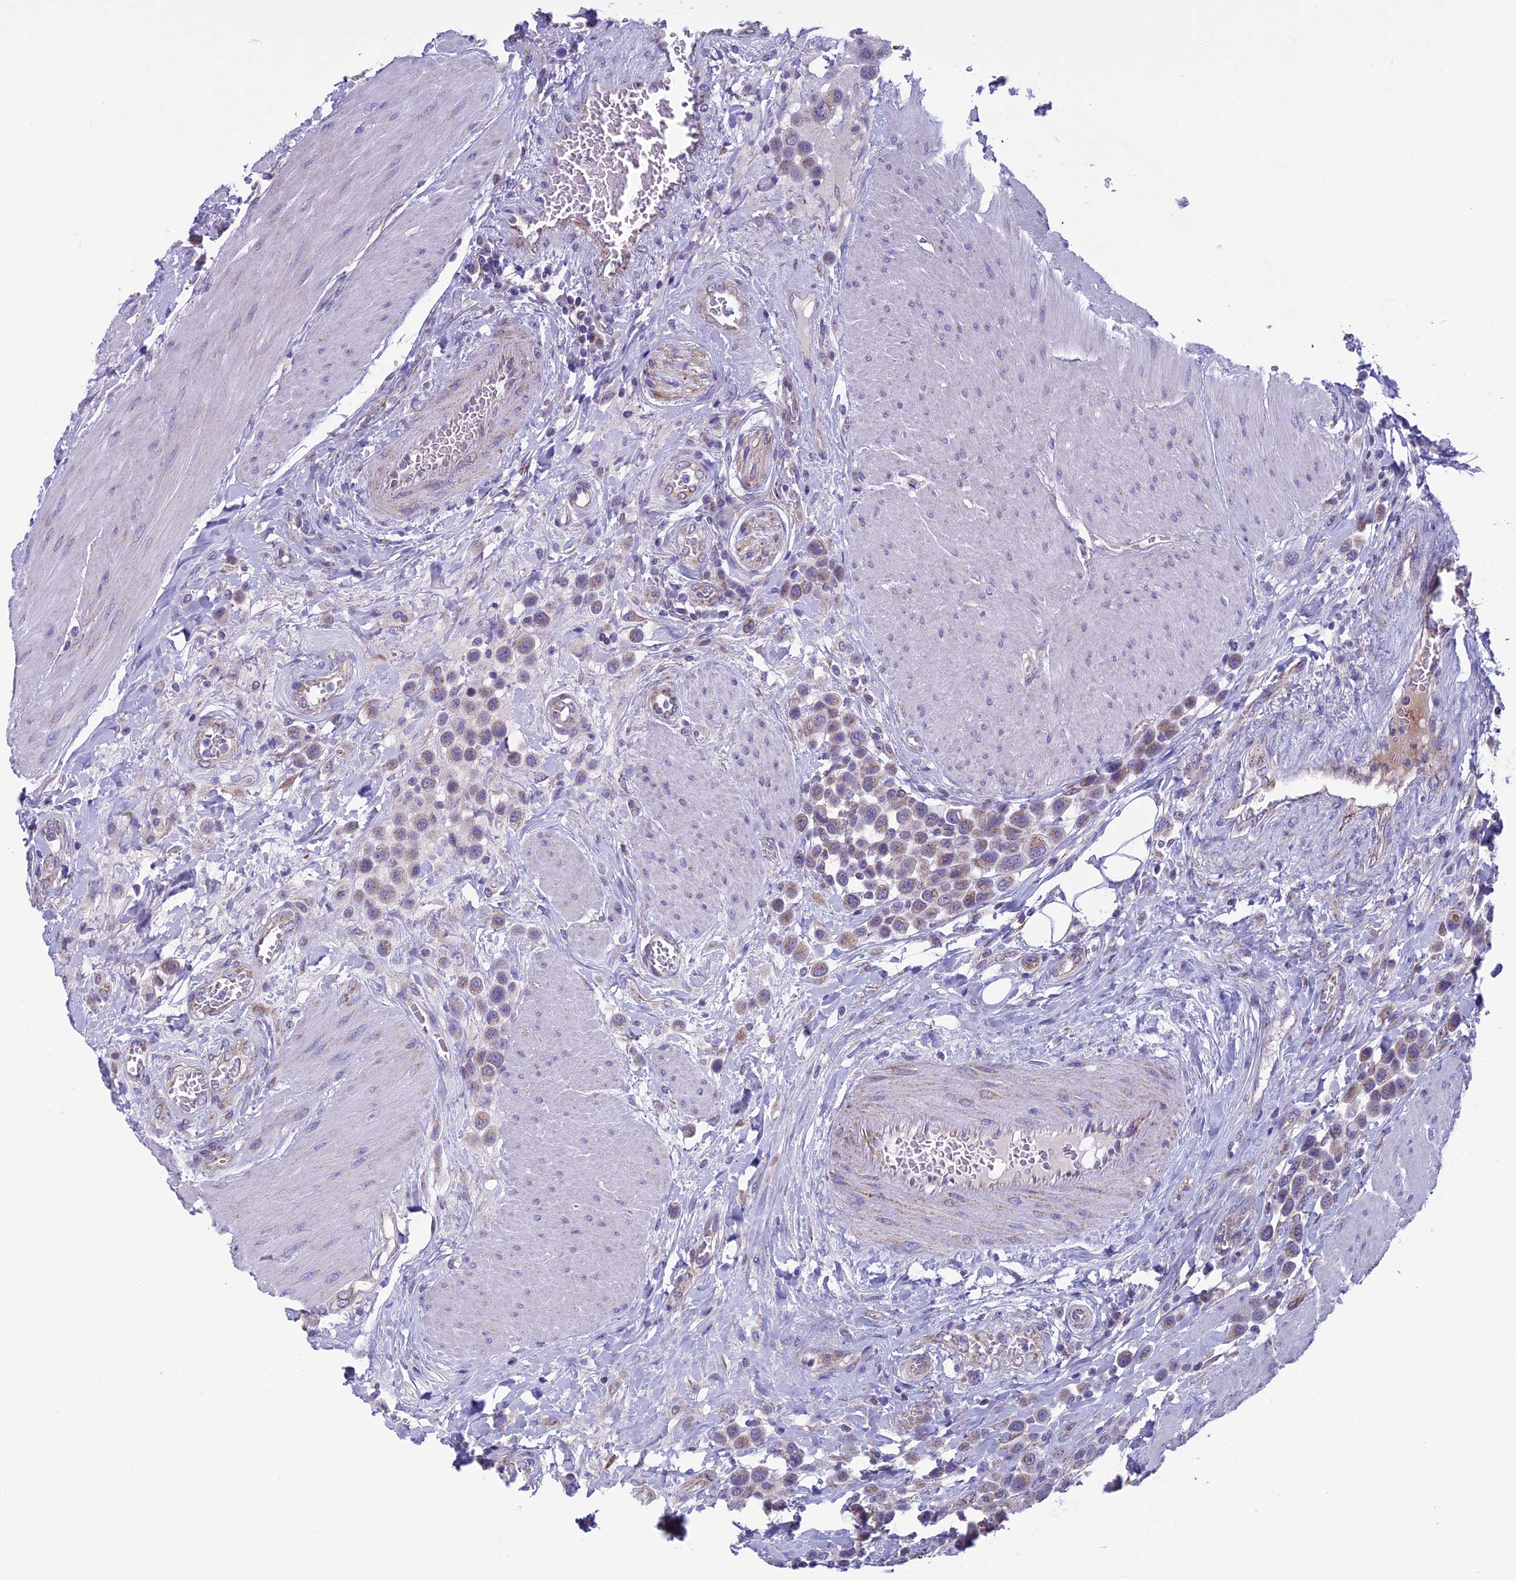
{"staining": {"intensity": "weak", "quantity": "<25%", "location": "cytoplasmic/membranous"}, "tissue": "urothelial cancer", "cell_type": "Tumor cells", "image_type": "cancer", "snomed": [{"axis": "morphology", "description": "Urothelial carcinoma, High grade"}, {"axis": "topography", "description": "Urinary bladder"}], "caption": "Human high-grade urothelial carcinoma stained for a protein using immunohistochemistry exhibits no staining in tumor cells.", "gene": "MFSD12", "patient": {"sex": "male", "age": 50}}